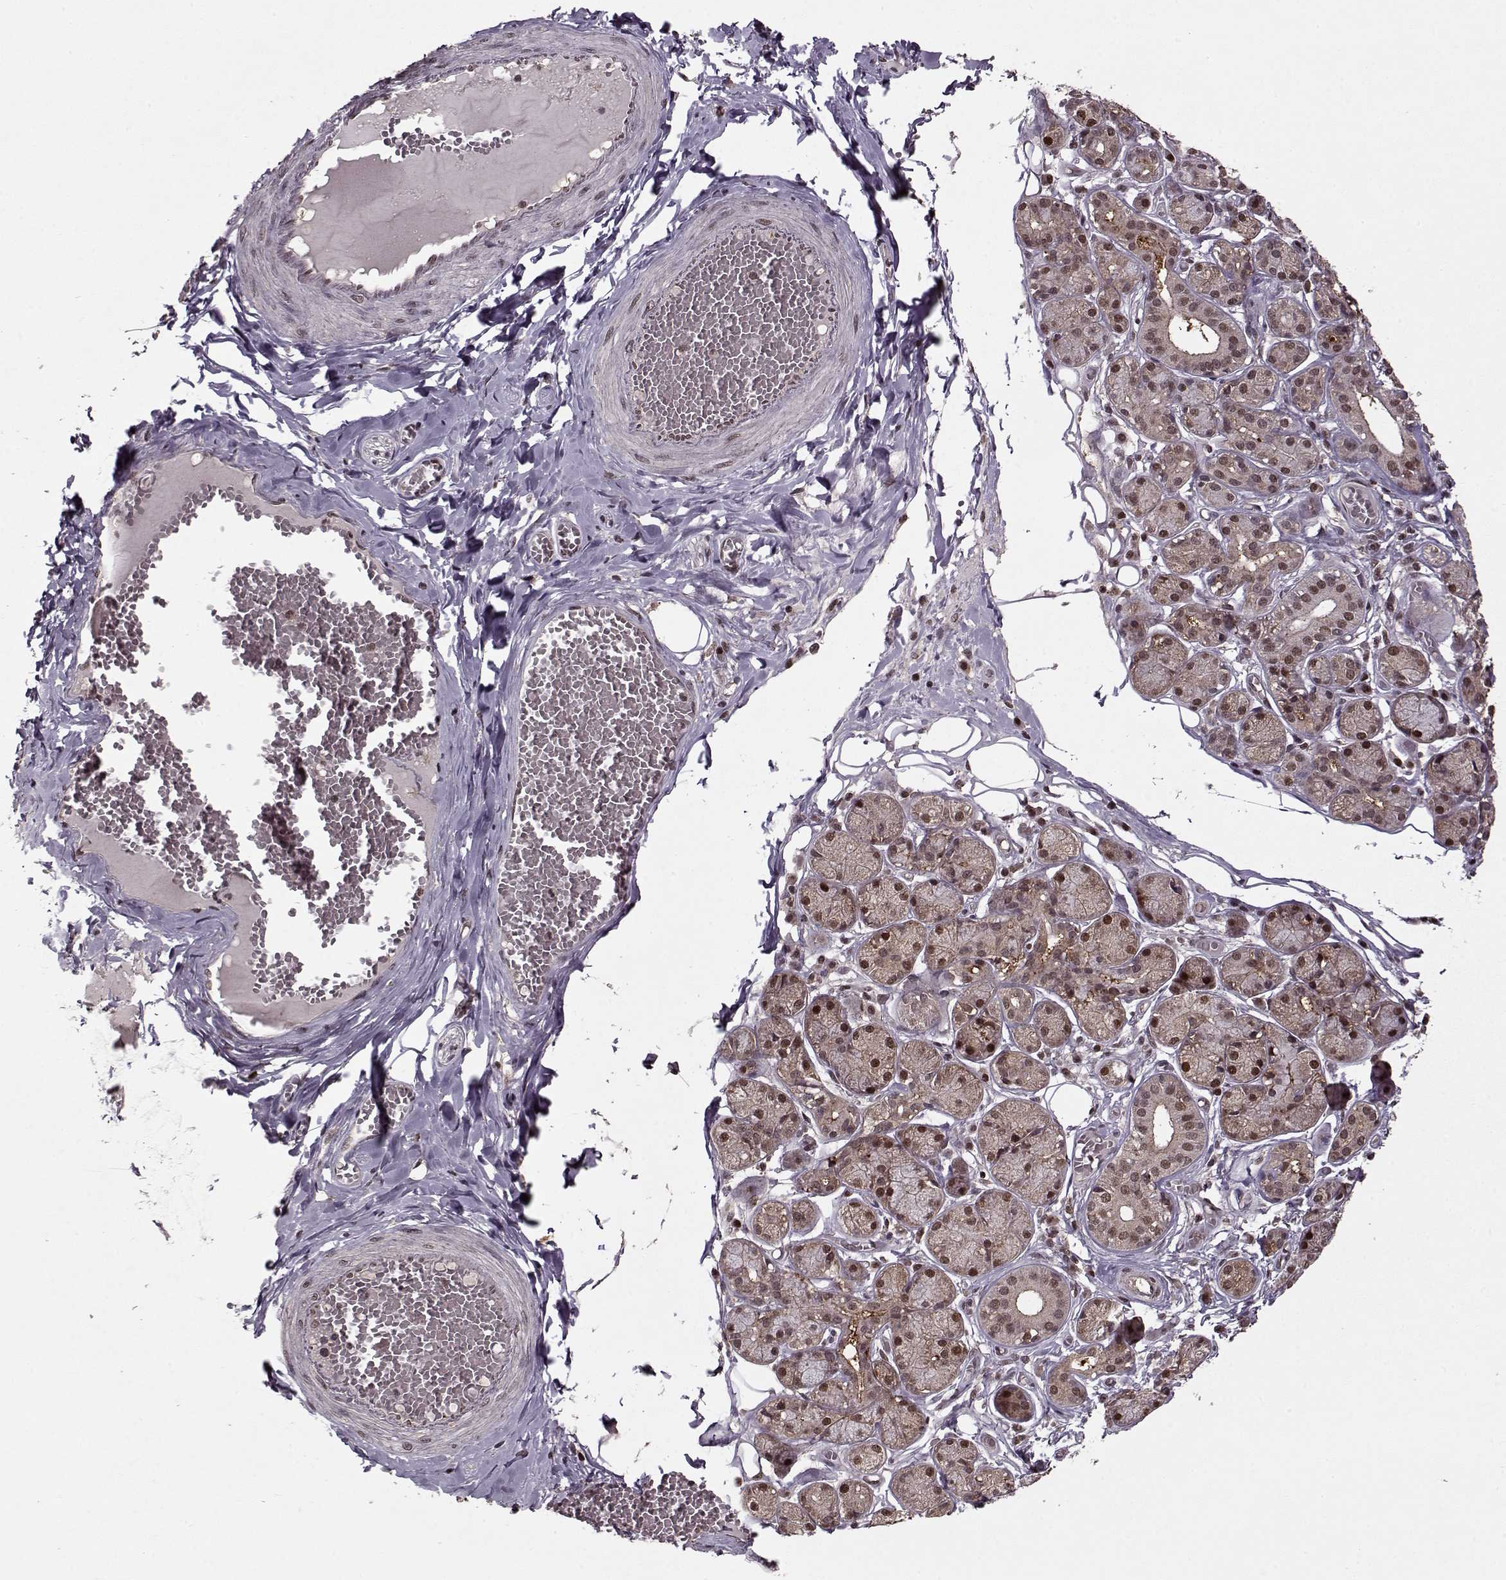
{"staining": {"intensity": "strong", "quantity": ">75%", "location": "nuclear"}, "tissue": "salivary gland", "cell_type": "Glandular cells", "image_type": "normal", "snomed": [{"axis": "morphology", "description": "Normal tissue, NOS"}, {"axis": "topography", "description": "Salivary gland"}, {"axis": "topography", "description": "Peripheral nerve tissue"}], "caption": "An immunohistochemistry (IHC) micrograph of benign tissue is shown. Protein staining in brown highlights strong nuclear positivity in salivary gland within glandular cells.", "gene": "PSMA7", "patient": {"sex": "male", "age": 71}}